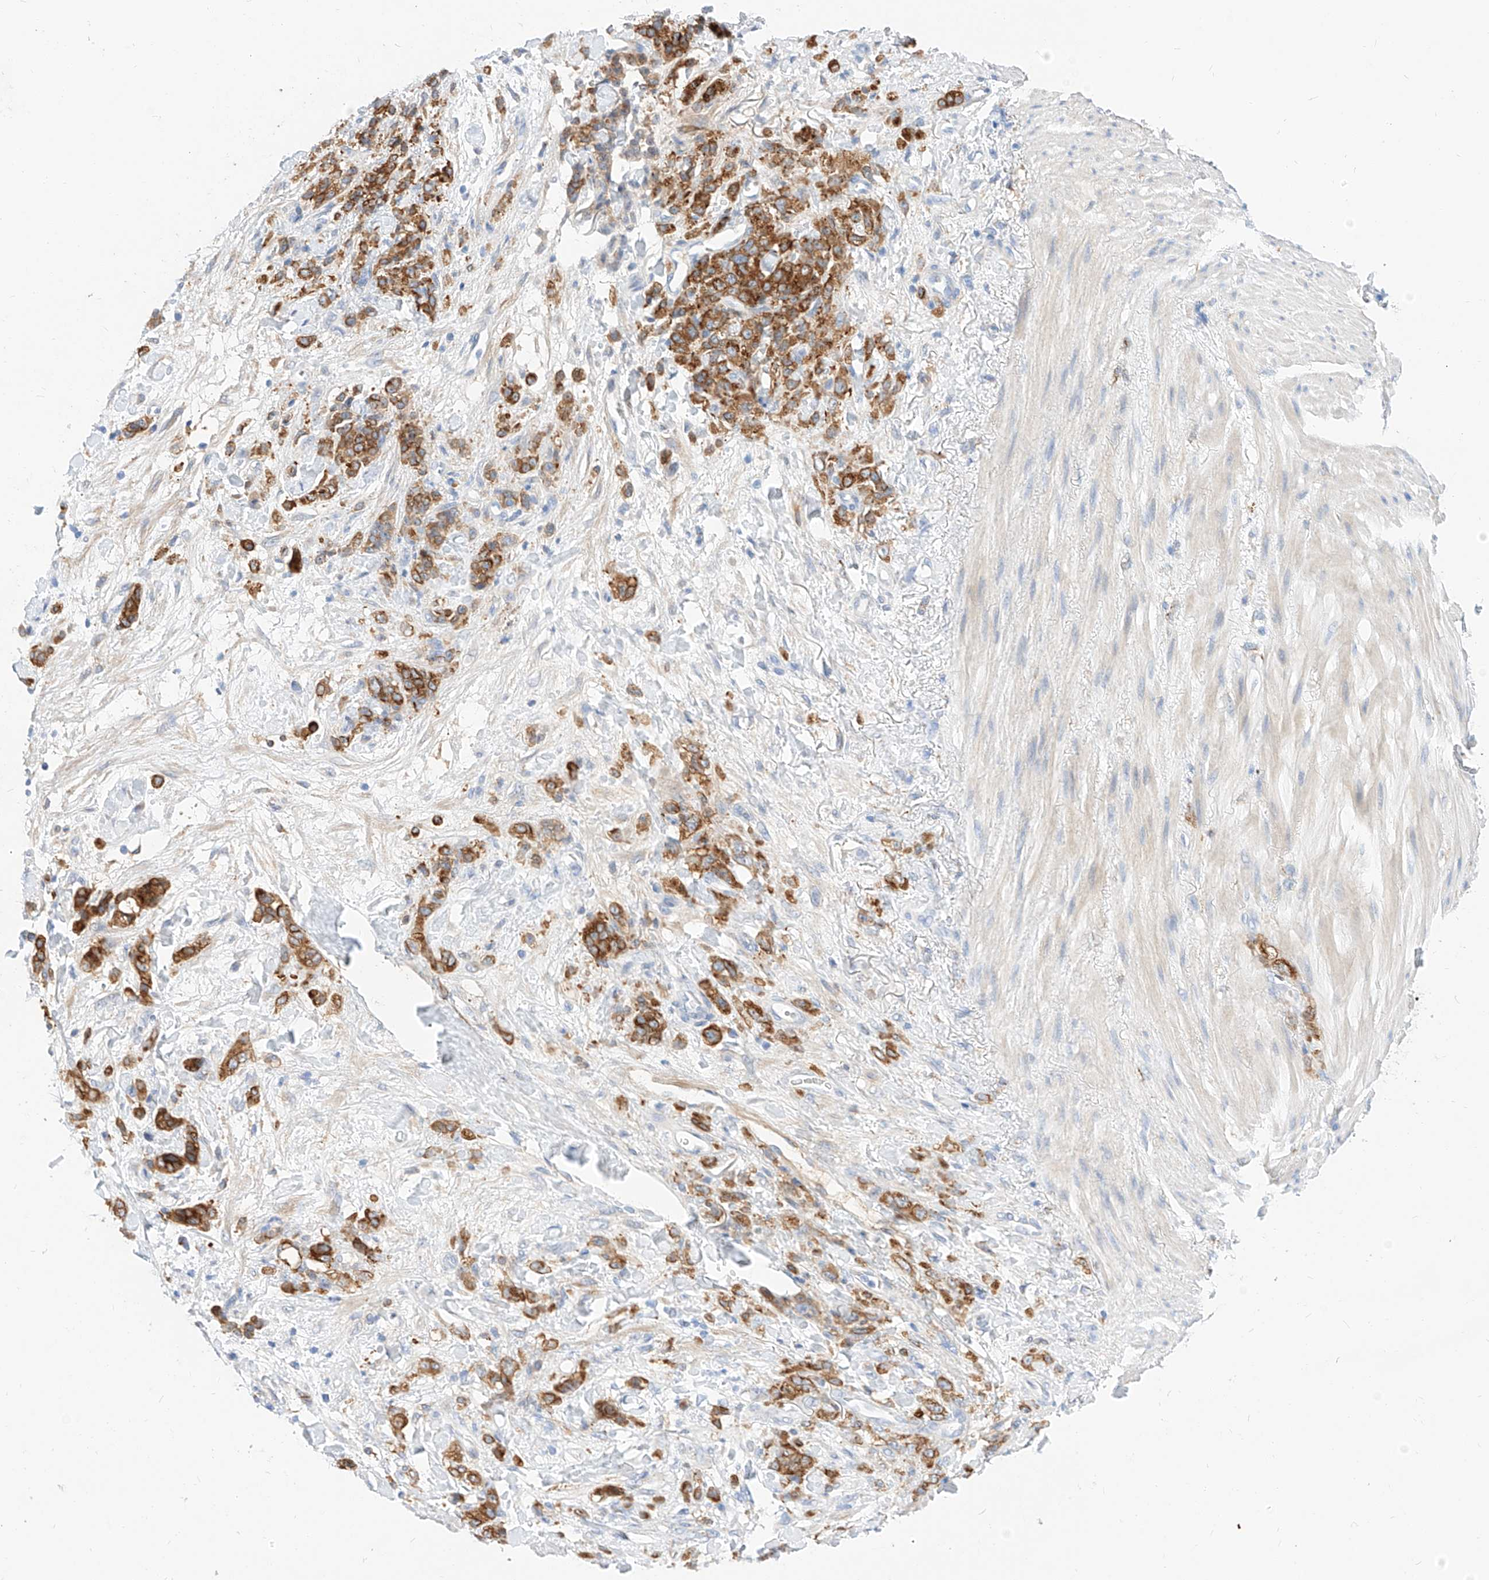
{"staining": {"intensity": "moderate", "quantity": ">75%", "location": "cytoplasmic/membranous"}, "tissue": "stomach cancer", "cell_type": "Tumor cells", "image_type": "cancer", "snomed": [{"axis": "morphology", "description": "Normal tissue, NOS"}, {"axis": "morphology", "description": "Adenocarcinoma, NOS"}, {"axis": "topography", "description": "Stomach"}], "caption": "A histopathology image showing moderate cytoplasmic/membranous staining in about >75% of tumor cells in adenocarcinoma (stomach), as visualized by brown immunohistochemical staining.", "gene": "MAP7", "patient": {"sex": "male", "age": 82}}